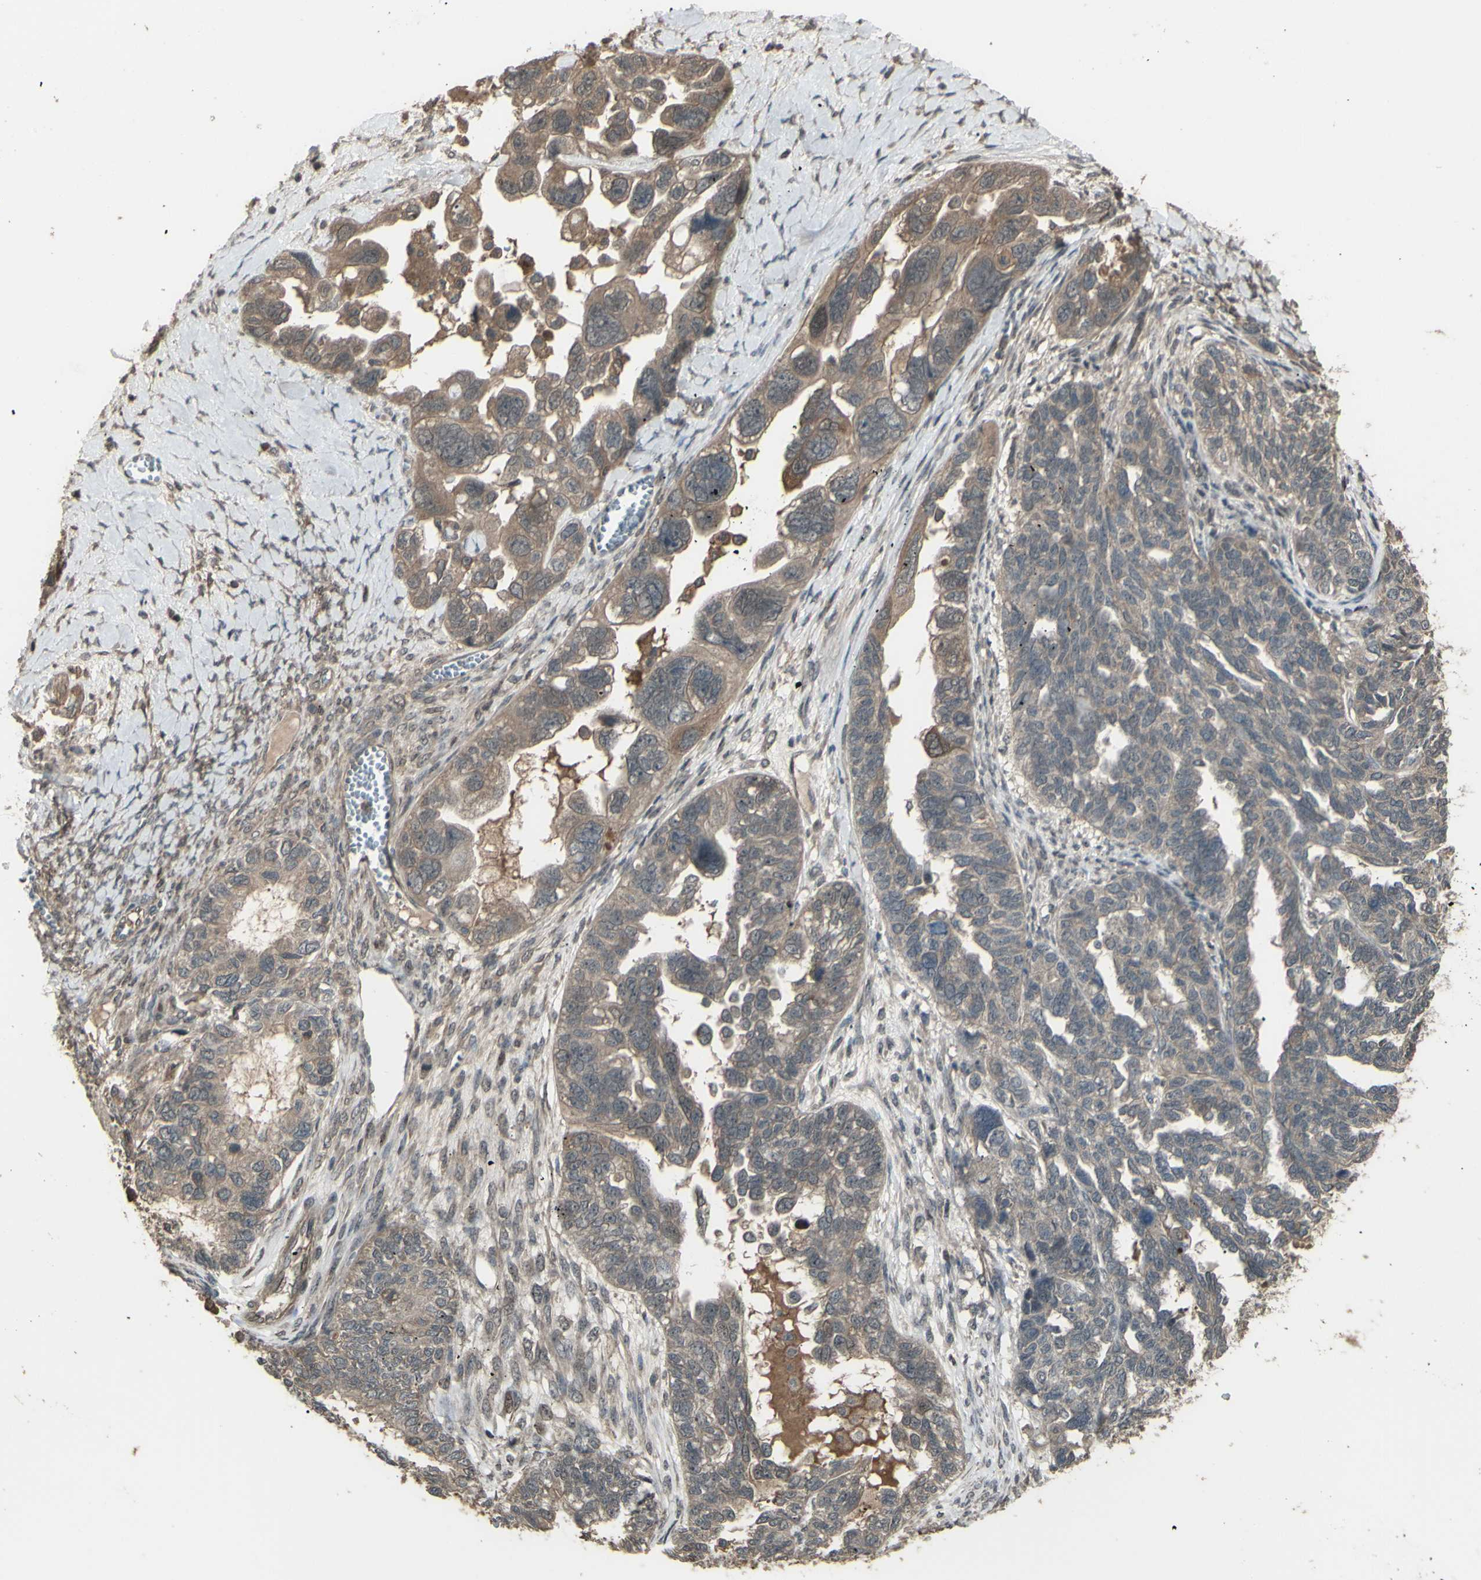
{"staining": {"intensity": "moderate", "quantity": ">75%", "location": "cytoplasmic/membranous"}, "tissue": "ovarian cancer", "cell_type": "Tumor cells", "image_type": "cancer", "snomed": [{"axis": "morphology", "description": "Cystadenocarcinoma, serous, NOS"}, {"axis": "topography", "description": "Ovary"}], "caption": "The micrograph shows immunohistochemical staining of ovarian cancer (serous cystadenocarcinoma). There is moderate cytoplasmic/membranous staining is identified in approximately >75% of tumor cells.", "gene": "GNAS", "patient": {"sex": "female", "age": 79}}